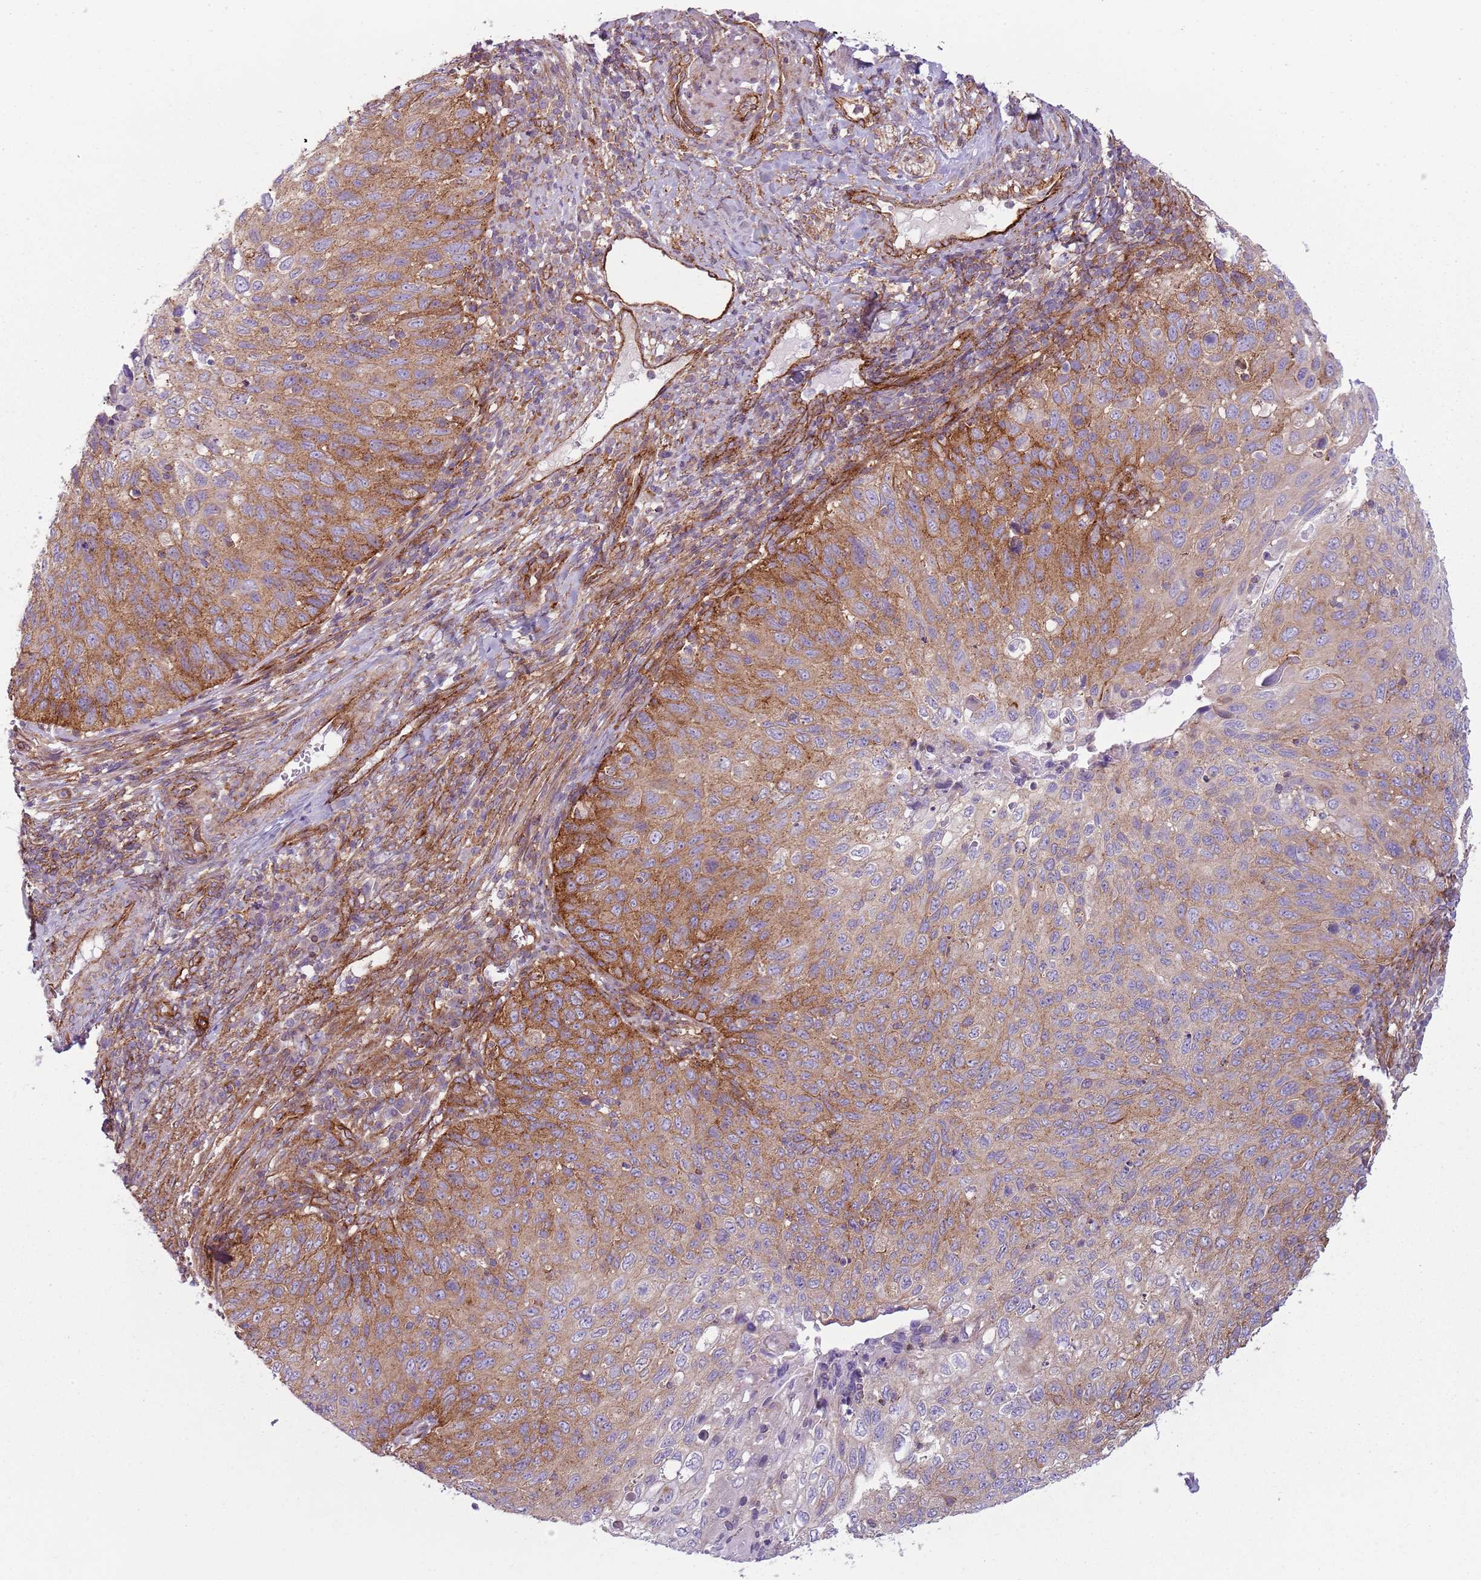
{"staining": {"intensity": "strong", "quantity": "25%-75%", "location": "cytoplasmic/membranous"}, "tissue": "cervical cancer", "cell_type": "Tumor cells", "image_type": "cancer", "snomed": [{"axis": "morphology", "description": "Squamous cell carcinoma, NOS"}, {"axis": "topography", "description": "Cervix"}], "caption": "The image exhibits immunohistochemical staining of cervical cancer. There is strong cytoplasmic/membranous staining is seen in approximately 25%-75% of tumor cells.", "gene": "SNX1", "patient": {"sex": "female", "age": 70}}